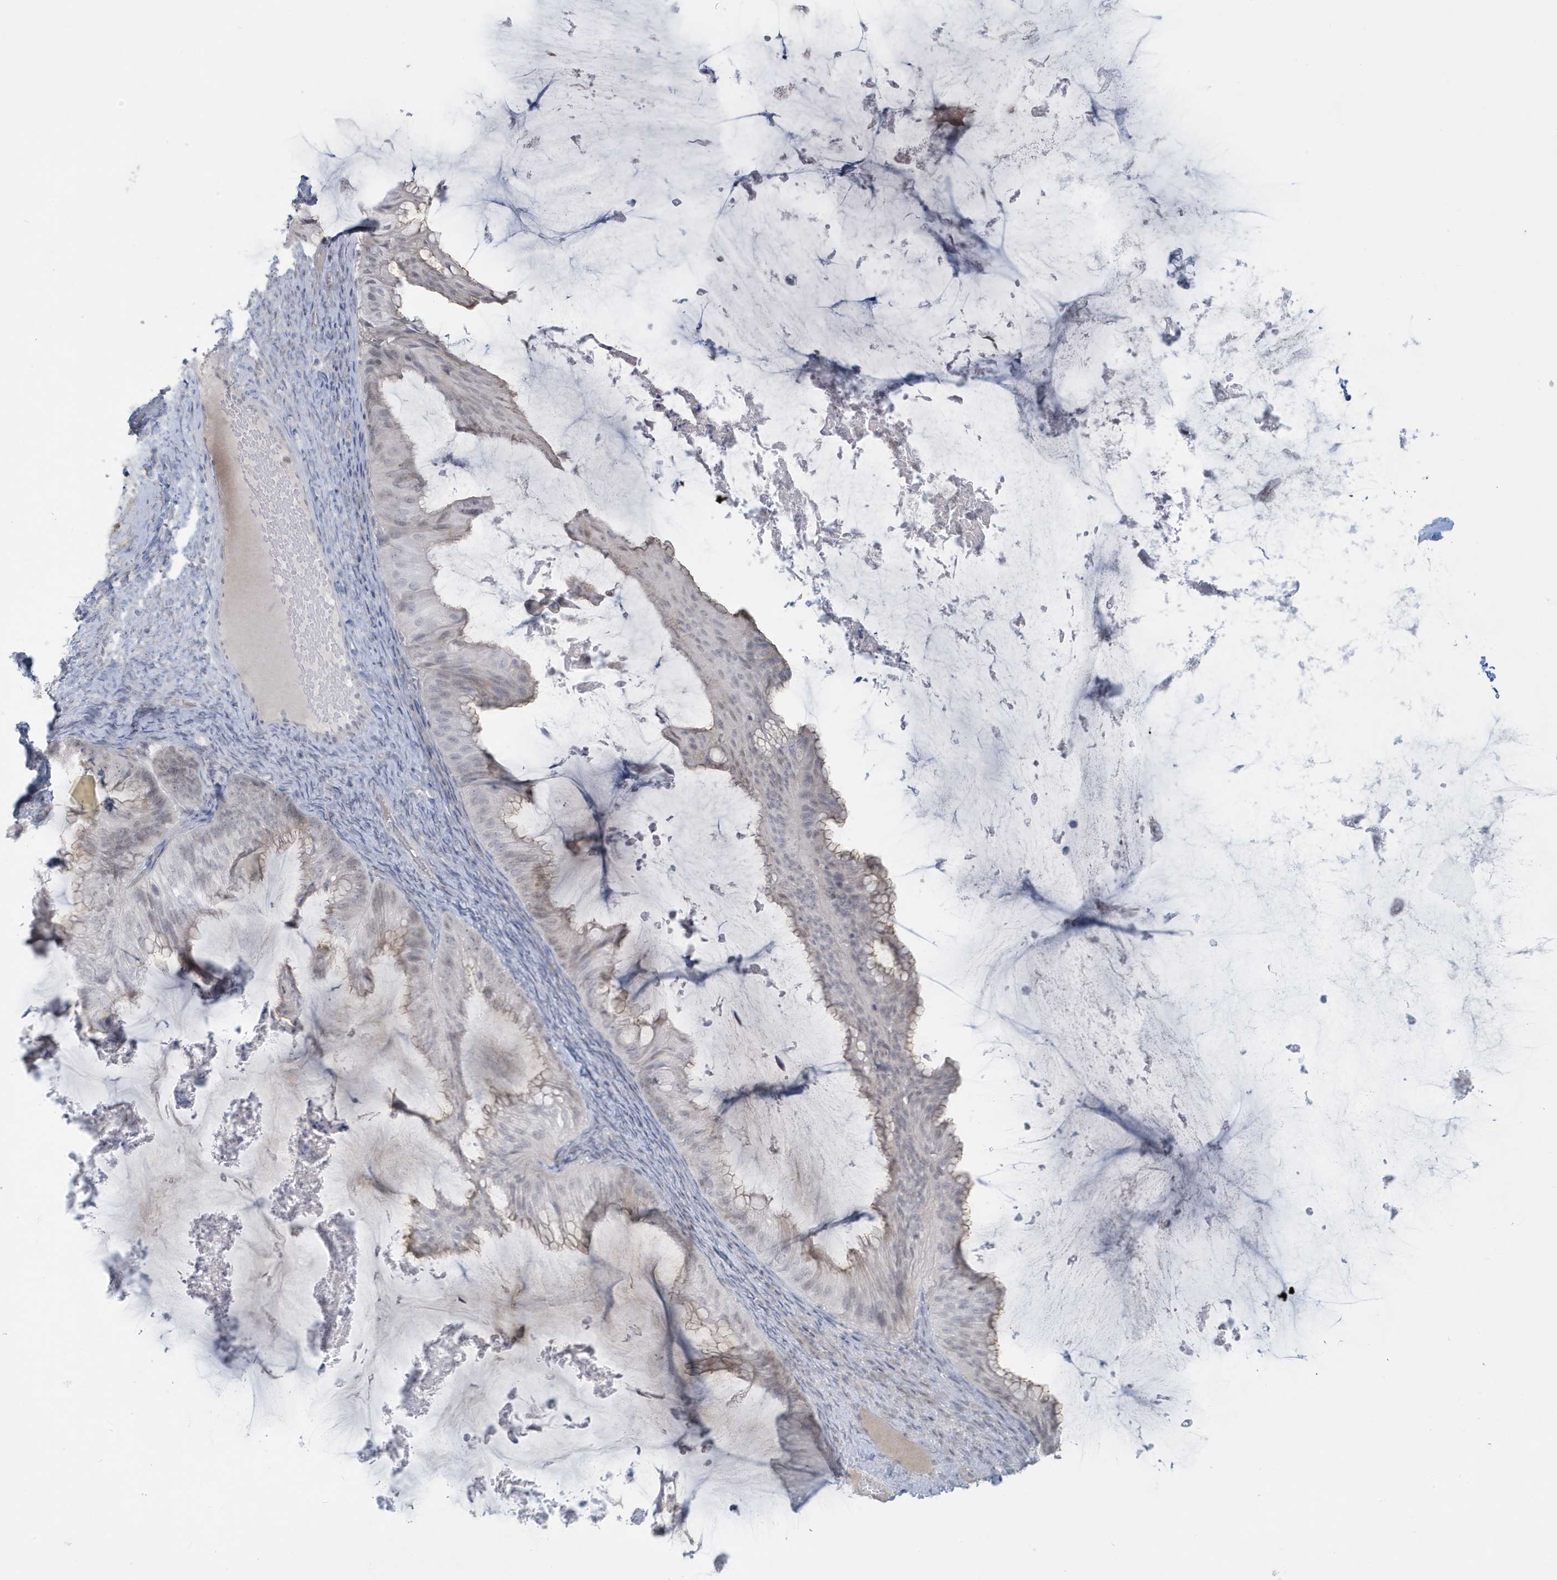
{"staining": {"intensity": "weak", "quantity": "<25%", "location": "nuclear"}, "tissue": "ovarian cancer", "cell_type": "Tumor cells", "image_type": "cancer", "snomed": [{"axis": "morphology", "description": "Cystadenocarcinoma, mucinous, NOS"}, {"axis": "topography", "description": "Ovary"}], "caption": "Immunohistochemistry (IHC) micrograph of neoplastic tissue: human mucinous cystadenocarcinoma (ovarian) stained with DAB shows no significant protein positivity in tumor cells.", "gene": "HERC6", "patient": {"sex": "female", "age": 61}}